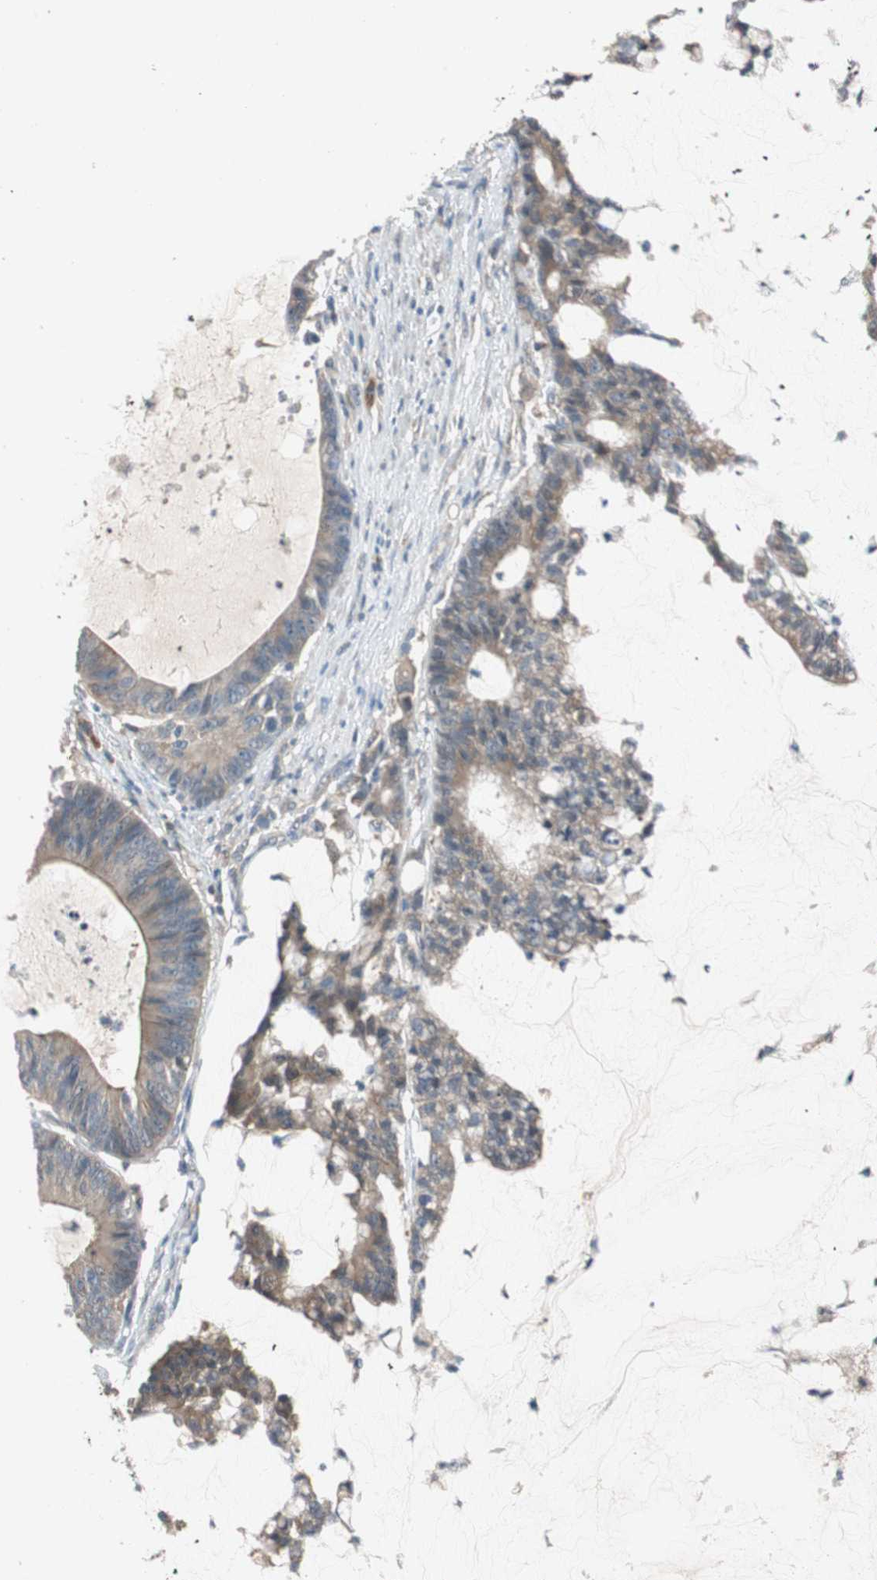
{"staining": {"intensity": "weak", "quantity": ">75%", "location": "cytoplasmic/membranous"}, "tissue": "colorectal cancer", "cell_type": "Tumor cells", "image_type": "cancer", "snomed": [{"axis": "morphology", "description": "Adenocarcinoma, NOS"}, {"axis": "topography", "description": "Colon"}], "caption": "High-magnification brightfield microscopy of colorectal cancer (adenocarcinoma) stained with DAB (3,3'-diaminobenzidine) (brown) and counterstained with hematoxylin (blue). tumor cells exhibit weak cytoplasmic/membranous positivity is identified in about>75% of cells. The protein of interest is stained brown, and the nuclei are stained in blue (DAB IHC with brightfield microscopy, high magnification).", "gene": "NCLN", "patient": {"sex": "female", "age": 84}}